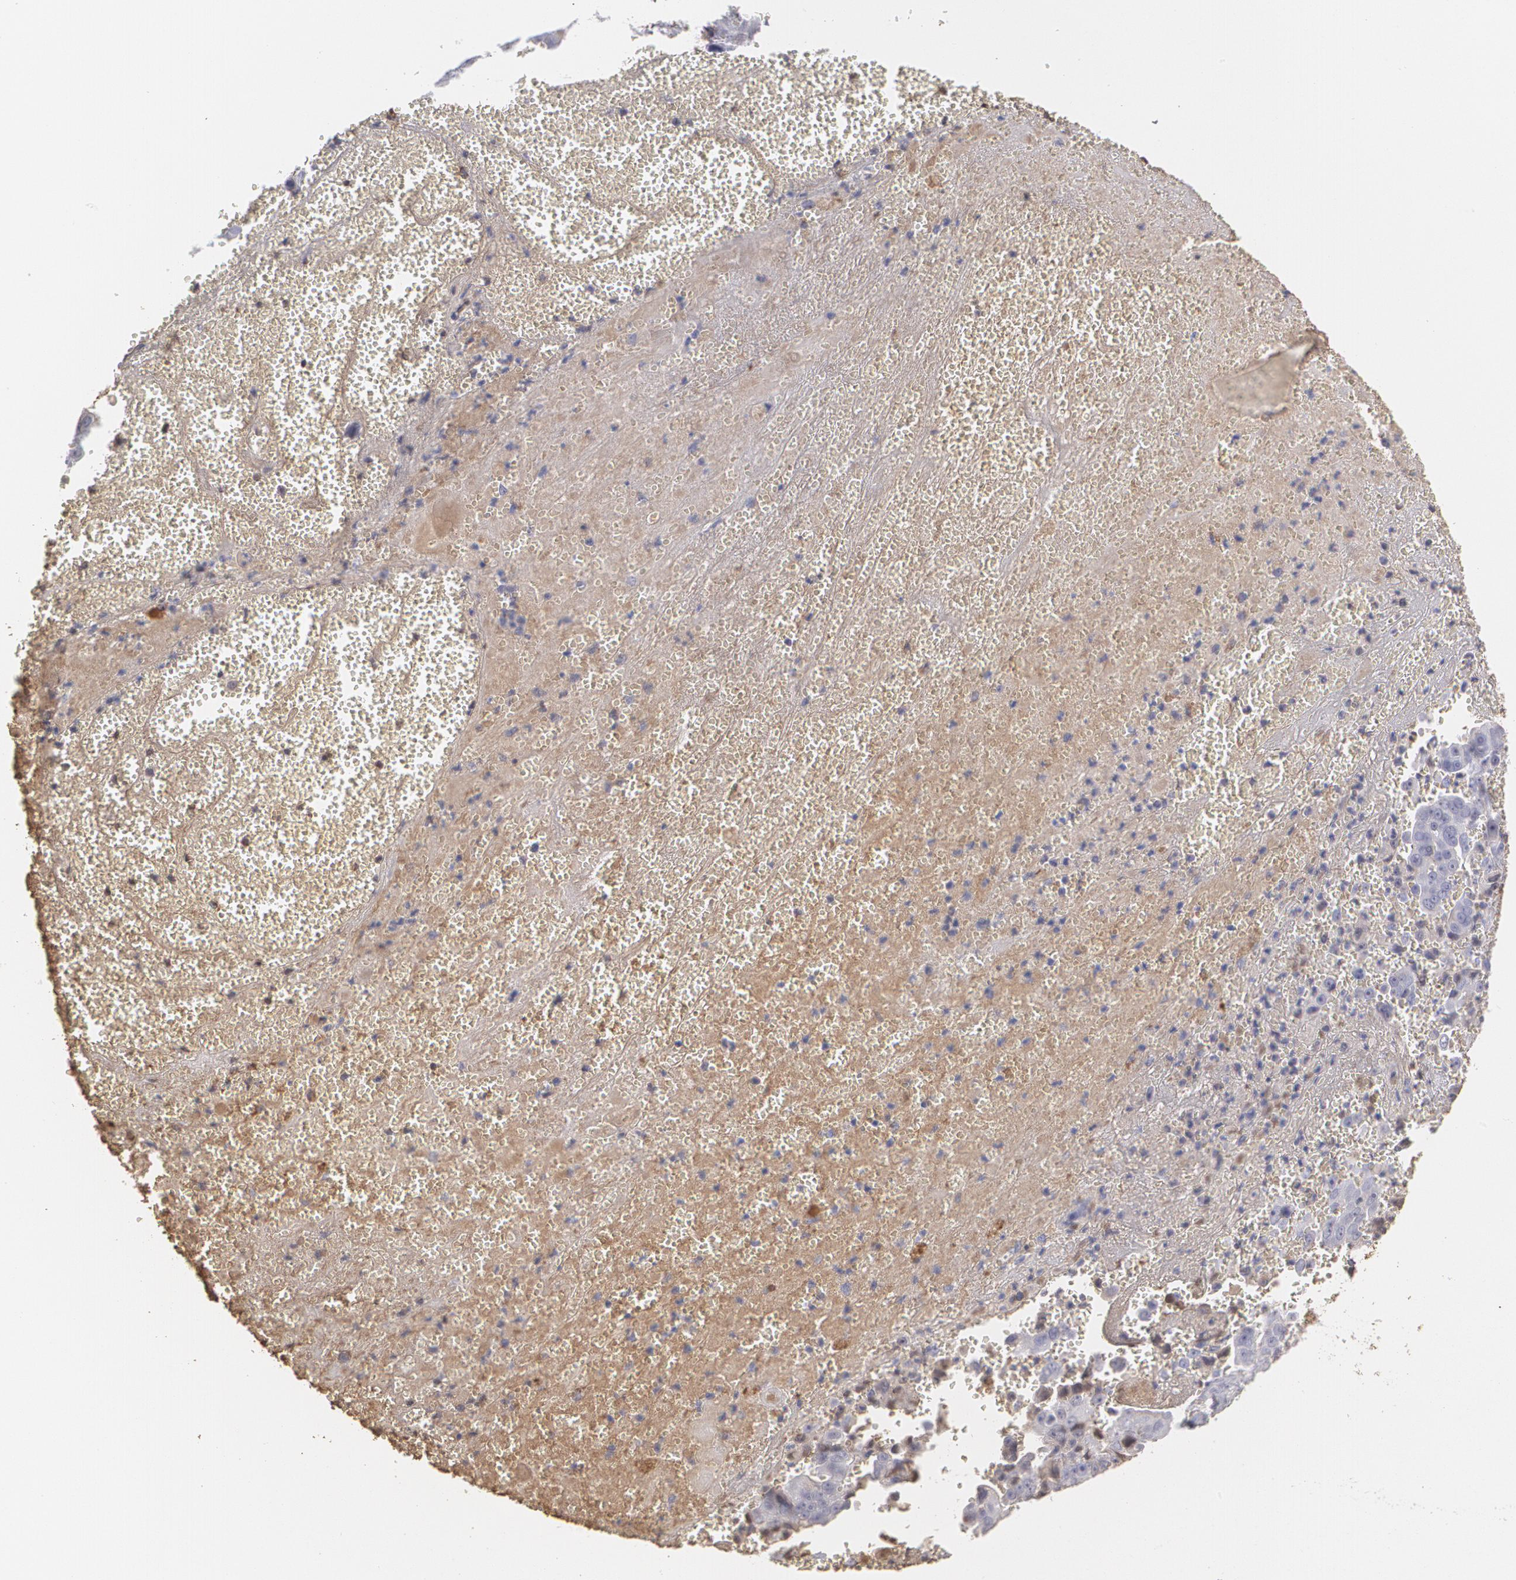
{"staining": {"intensity": "negative", "quantity": "none", "location": "none"}, "tissue": "liver cancer", "cell_type": "Tumor cells", "image_type": "cancer", "snomed": [{"axis": "morphology", "description": "Cholangiocarcinoma"}, {"axis": "topography", "description": "Liver"}], "caption": "Immunohistochemistry (IHC) of liver cholangiocarcinoma exhibits no expression in tumor cells.", "gene": "SERPINA1", "patient": {"sex": "female", "age": 79}}